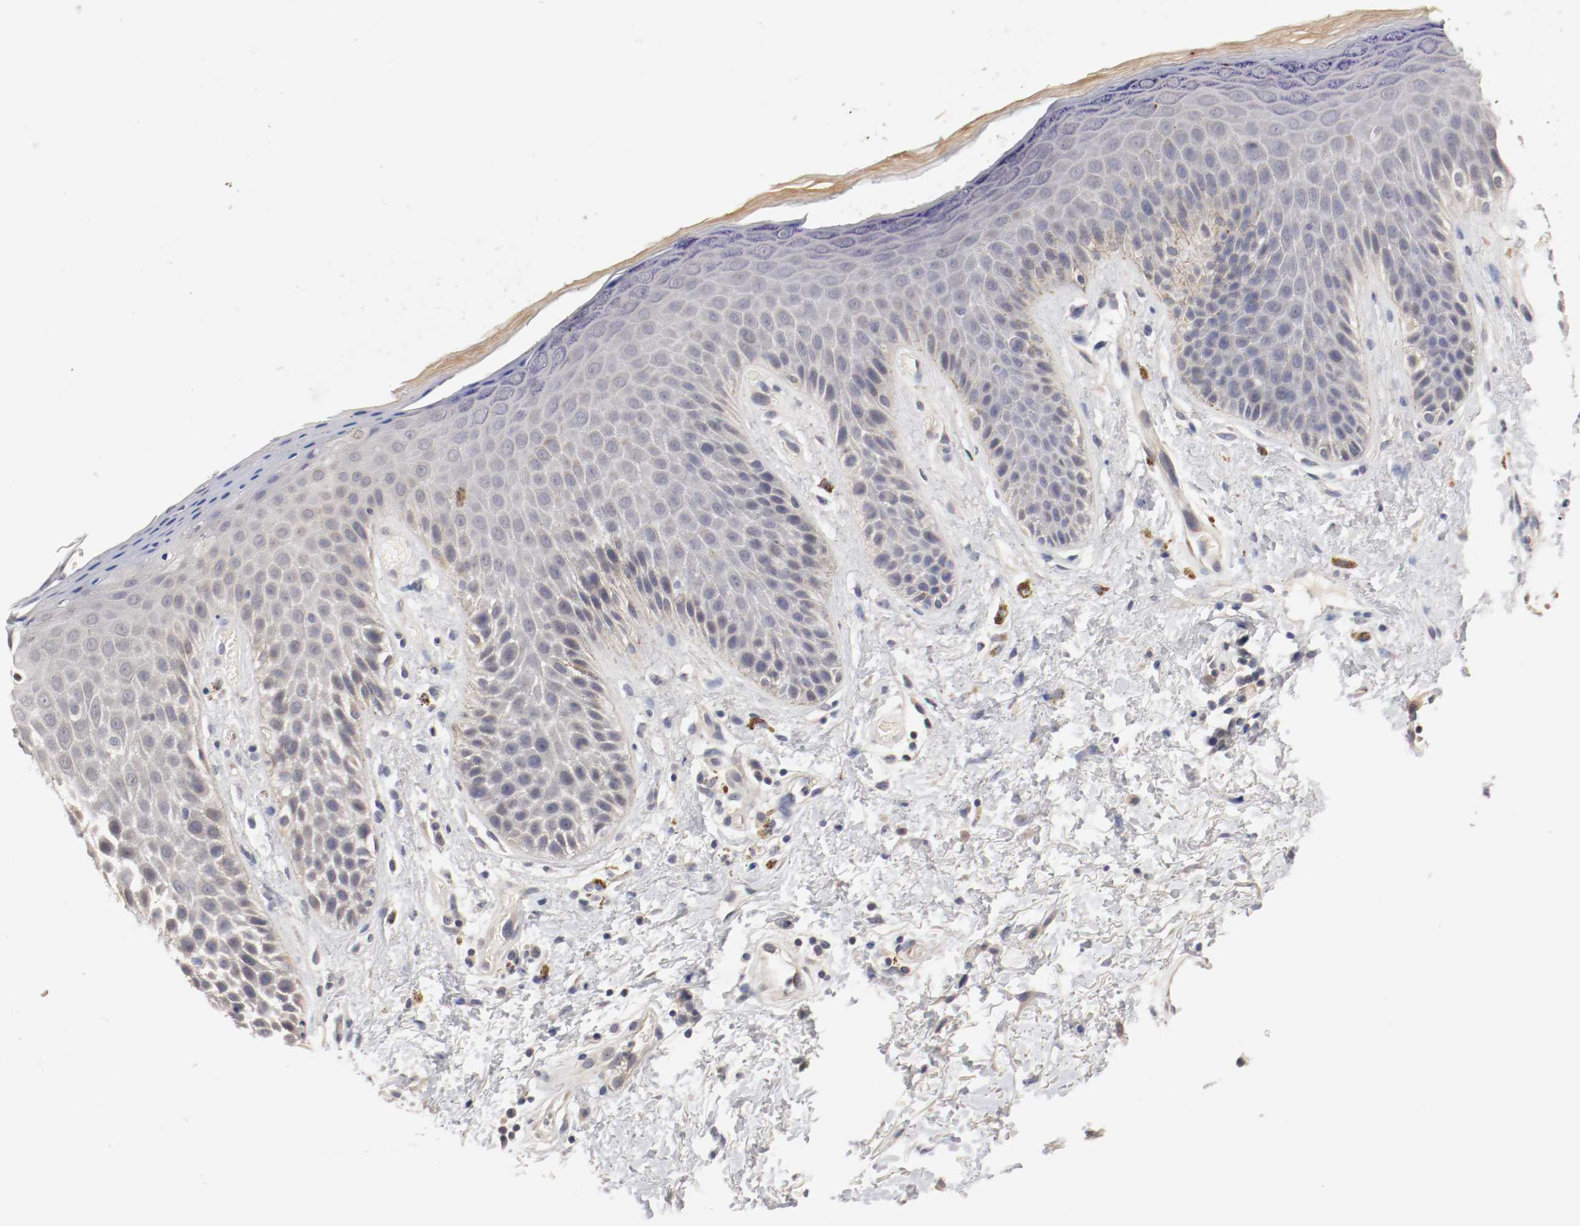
{"staining": {"intensity": "strong", "quantity": "<25%", "location": "cytoplasmic/membranous"}, "tissue": "skin", "cell_type": "Epidermal cells", "image_type": "normal", "snomed": [{"axis": "morphology", "description": "Normal tissue, NOS"}, {"axis": "topography", "description": "Anal"}], "caption": "About <25% of epidermal cells in unremarkable human skin exhibit strong cytoplasmic/membranous protein positivity as visualized by brown immunohistochemical staining.", "gene": "CEBPE", "patient": {"sex": "female", "age": 46}}